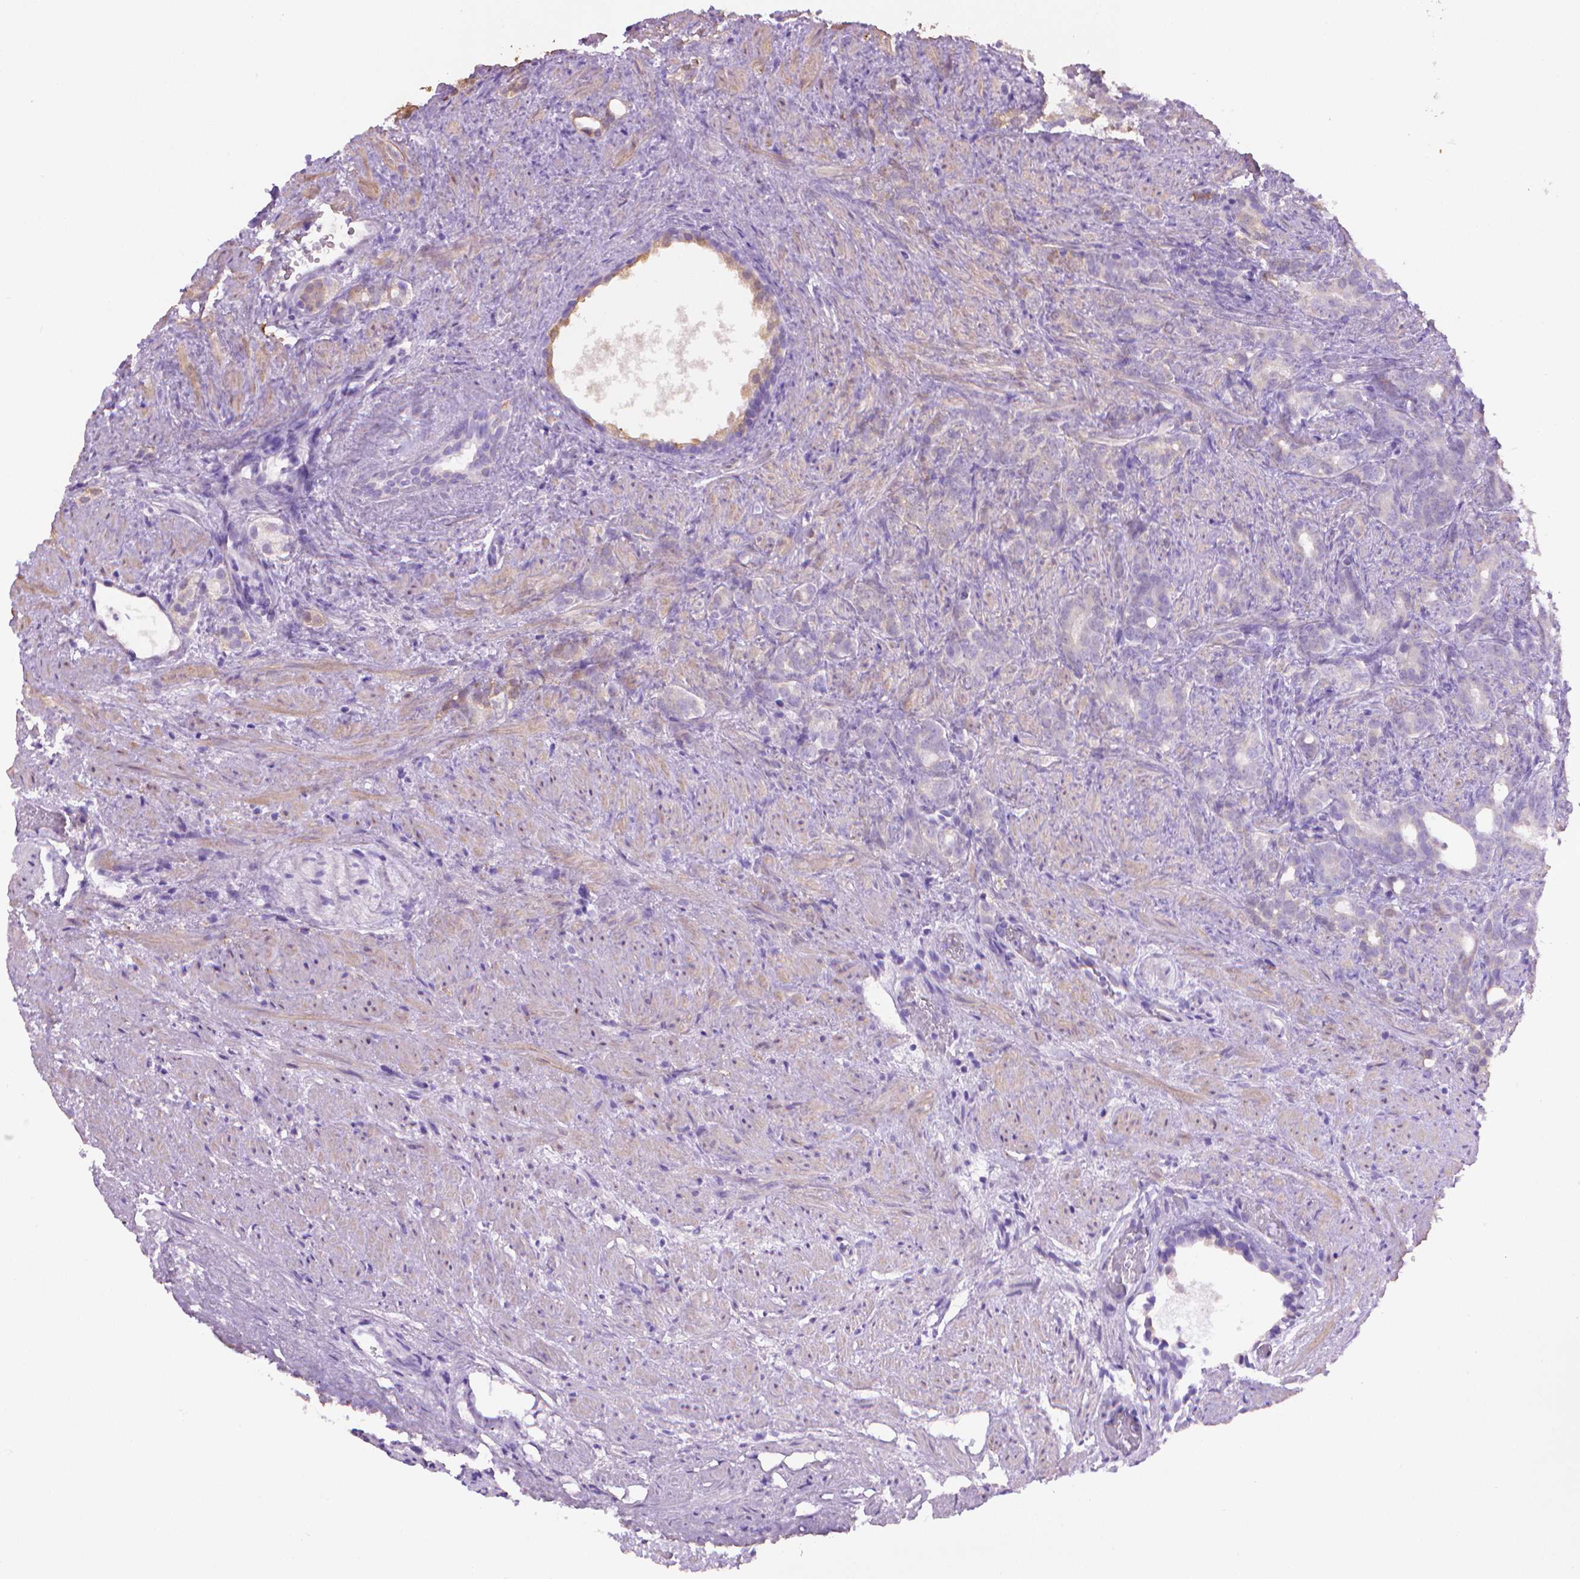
{"staining": {"intensity": "negative", "quantity": "none", "location": "none"}, "tissue": "prostate cancer", "cell_type": "Tumor cells", "image_type": "cancer", "snomed": [{"axis": "morphology", "description": "Adenocarcinoma, High grade"}, {"axis": "topography", "description": "Prostate"}], "caption": "Tumor cells show no significant expression in prostate cancer.", "gene": "PNMA2", "patient": {"sex": "male", "age": 84}}